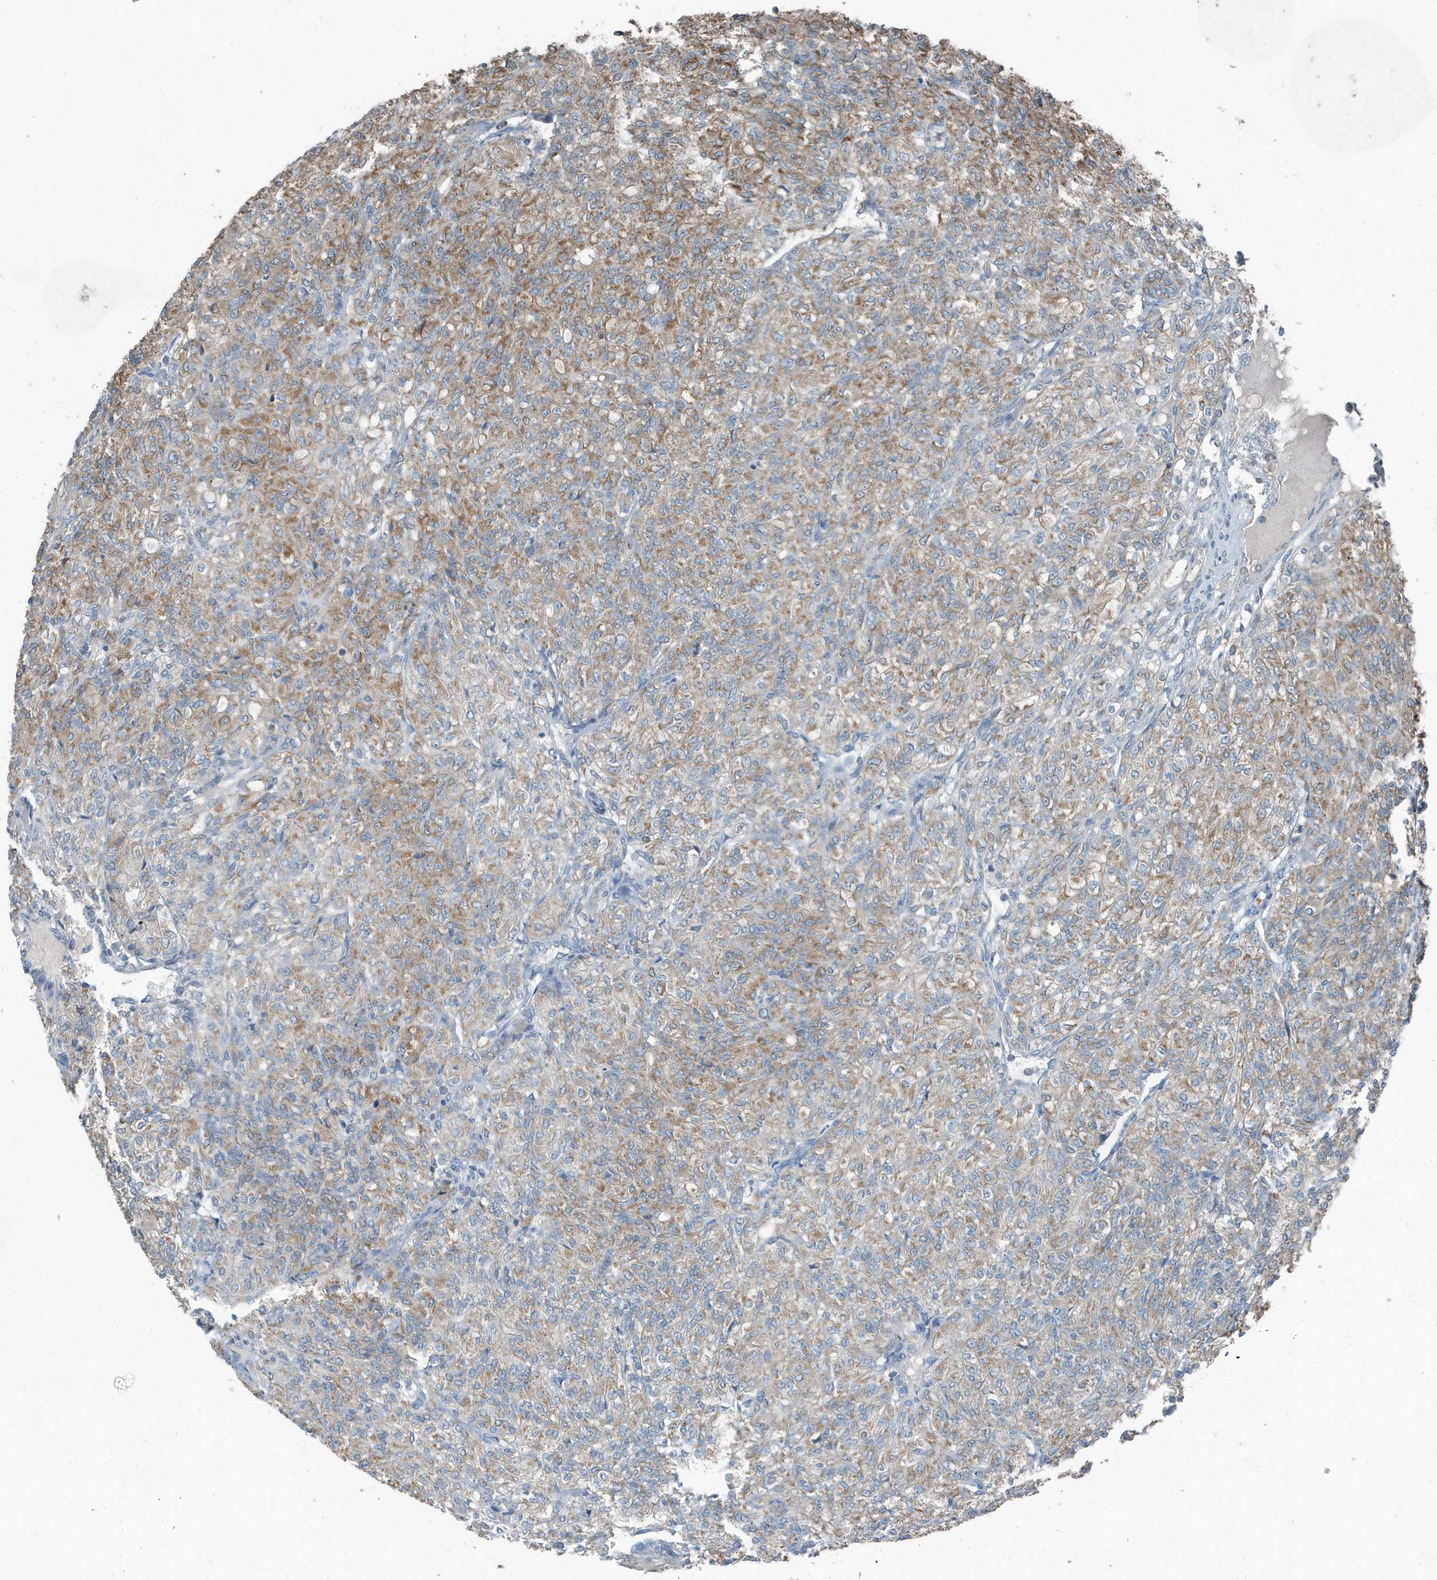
{"staining": {"intensity": "weak", "quantity": "25%-75%", "location": "cytoplasmic/membranous"}, "tissue": "renal cancer", "cell_type": "Tumor cells", "image_type": "cancer", "snomed": [{"axis": "morphology", "description": "Adenocarcinoma, NOS"}, {"axis": "topography", "description": "Kidney"}], "caption": "An image showing weak cytoplasmic/membranous staining in about 25%-75% of tumor cells in renal cancer (adenocarcinoma), as visualized by brown immunohistochemical staining.", "gene": "MT-CYB", "patient": {"sex": "male", "age": 77}}